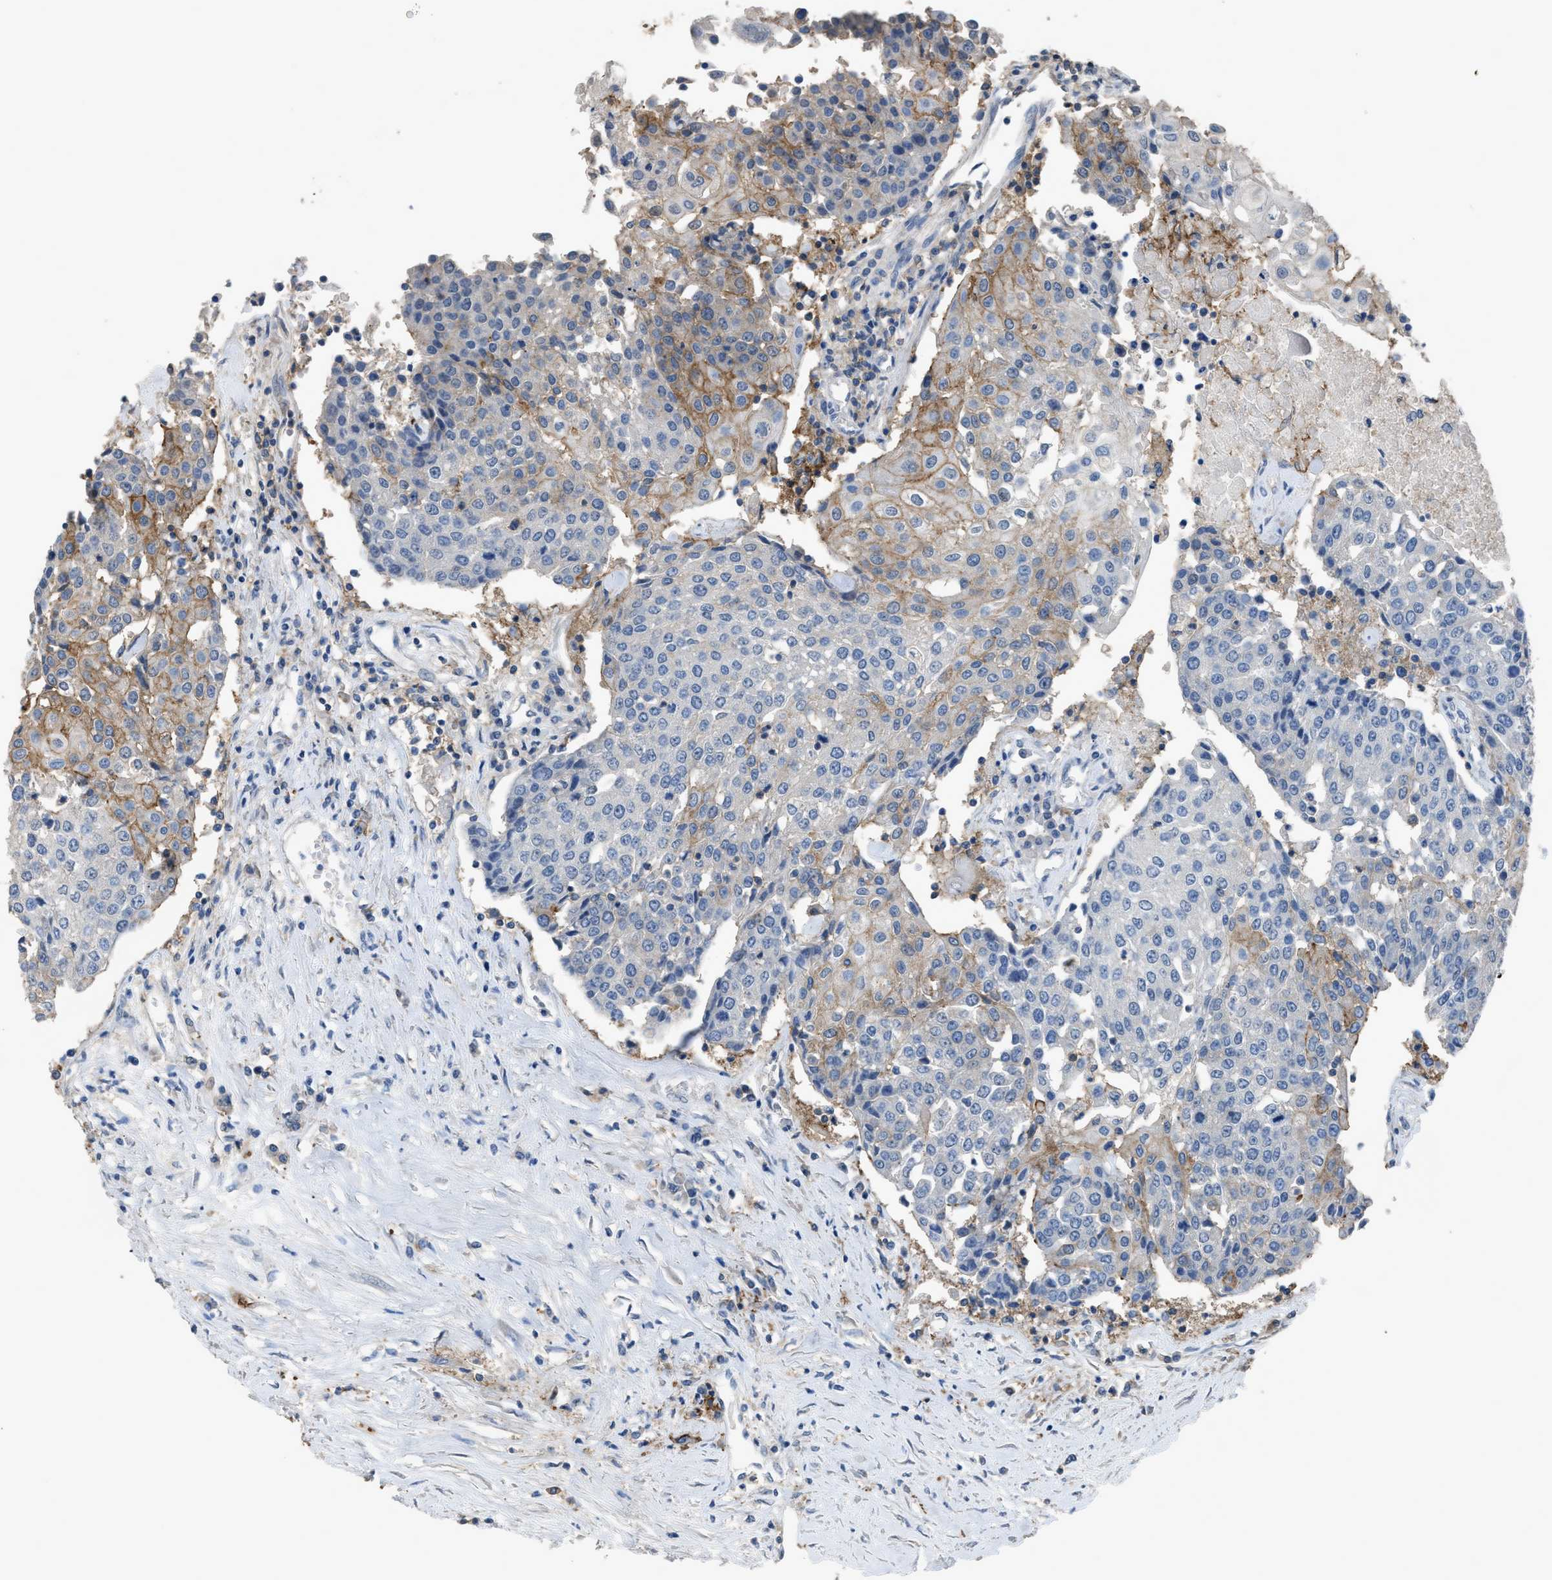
{"staining": {"intensity": "moderate", "quantity": "<25%", "location": "cytoplasmic/membranous"}, "tissue": "urothelial cancer", "cell_type": "Tumor cells", "image_type": "cancer", "snomed": [{"axis": "morphology", "description": "Urothelial carcinoma, High grade"}, {"axis": "topography", "description": "Urinary bladder"}], "caption": "High-grade urothelial carcinoma was stained to show a protein in brown. There is low levels of moderate cytoplasmic/membranous positivity in about <25% of tumor cells. The staining was performed using DAB, with brown indicating positive protein expression. Nuclei are stained blue with hematoxylin.", "gene": "OR51E1", "patient": {"sex": "female", "age": 85}}